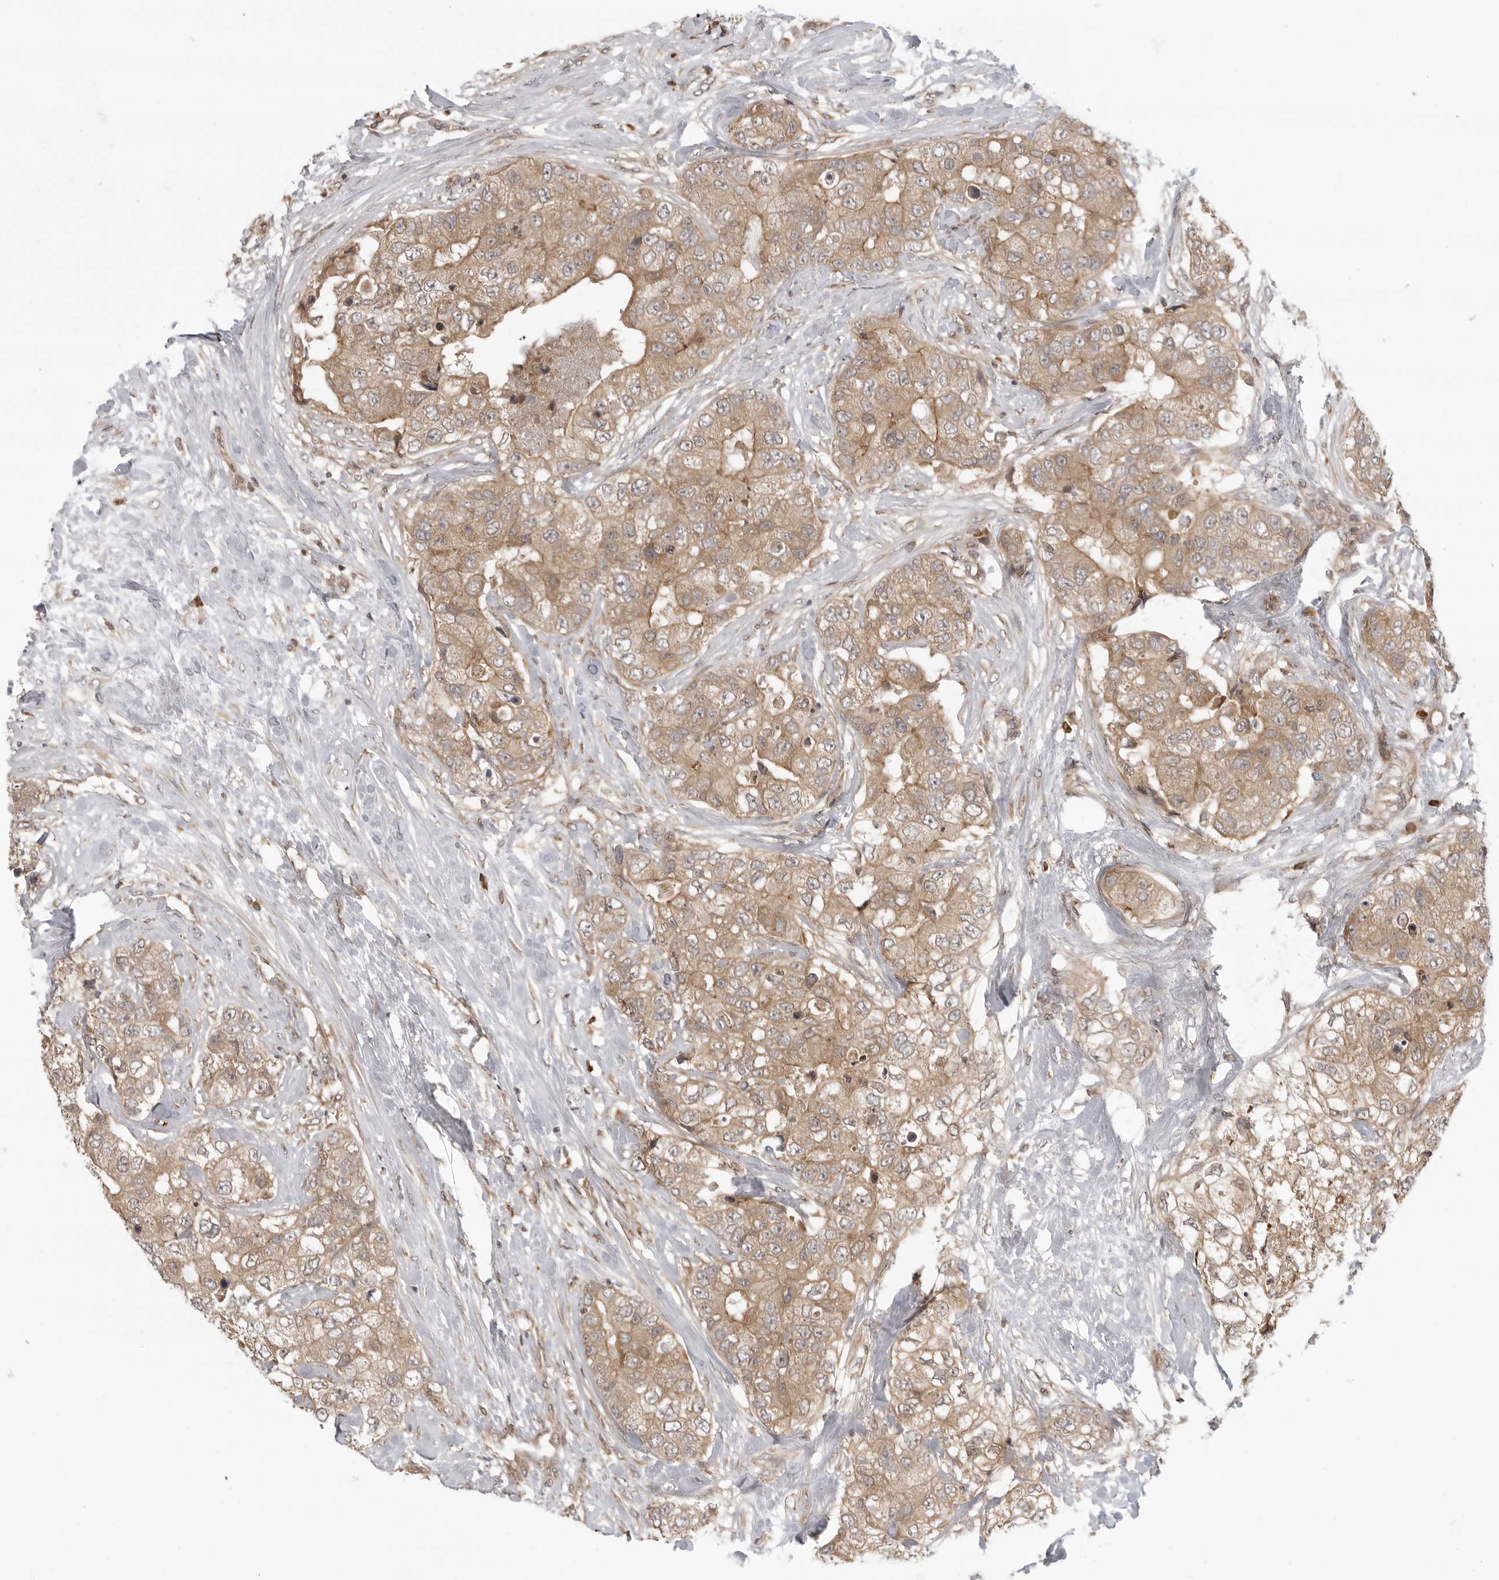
{"staining": {"intensity": "moderate", "quantity": ">75%", "location": "cytoplasmic/membranous"}, "tissue": "breast cancer", "cell_type": "Tumor cells", "image_type": "cancer", "snomed": [{"axis": "morphology", "description": "Duct carcinoma"}, {"axis": "topography", "description": "Breast"}], "caption": "Breast cancer tissue displays moderate cytoplasmic/membranous expression in about >75% of tumor cells, visualized by immunohistochemistry.", "gene": "PRRC2A", "patient": {"sex": "female", "age": 62}}